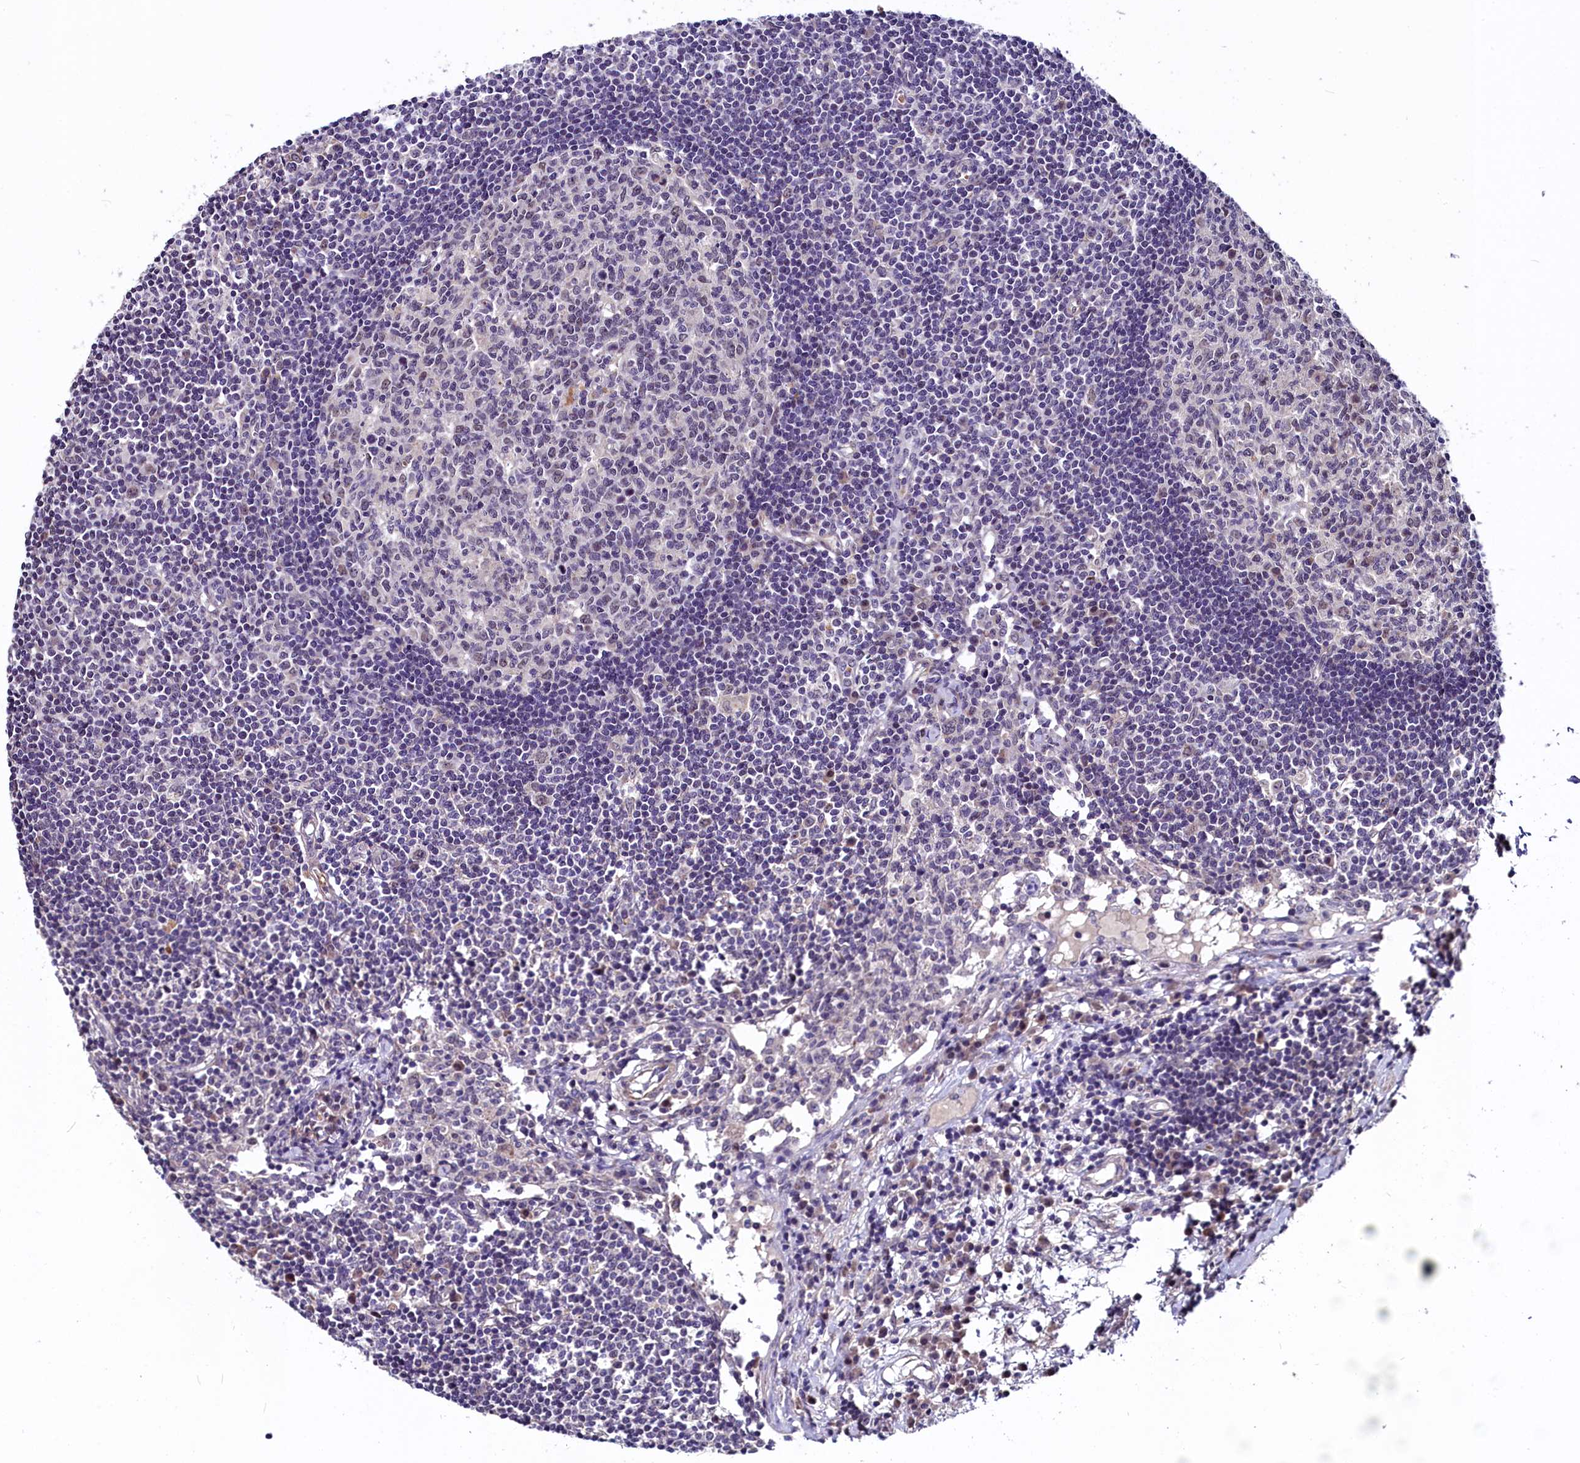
{"staining": {"intensity": "negative", "quantity": "none", "location": "none"}, "tissue": "lymph node", "cell_type": "Germinal center cells", "image_type": "normal", "snomed": [{"axis": "morphology", "description": "Normal tissue, NOS"}, {"axis": "topography", "description": "Lymph node"}], "caption": "Lymph node stained for a protein using immunohistochemistry (IHC) shows no staining germinal center cells.", "gene": "SLC39A6", "patient": {"sex": "female", "age": 55}}